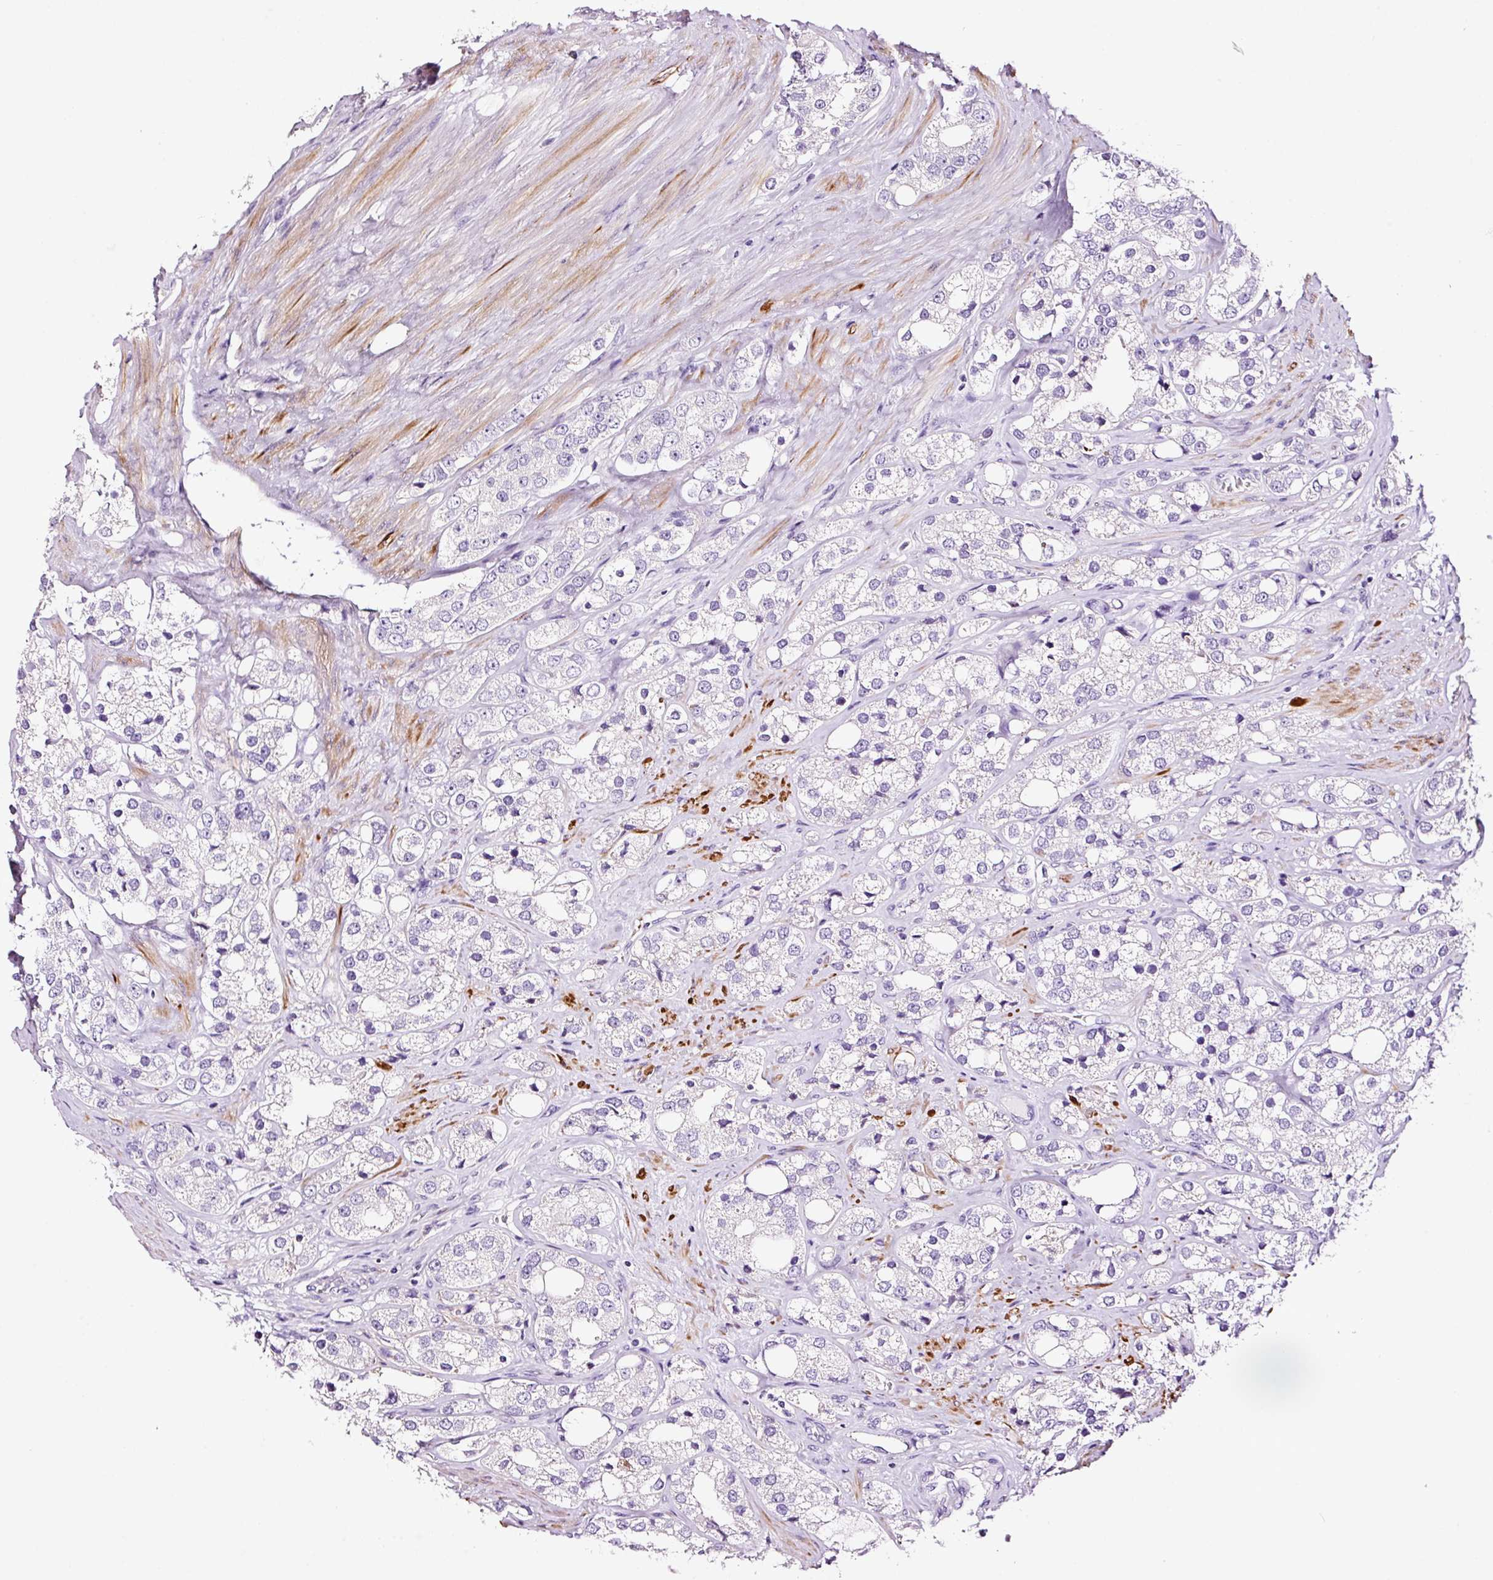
{"staining": {"intensity": "negative", "quantity": "none", "location": "none"}, "tissue": "prostate cancer", "cell_type": "Tumor cells", "image_type": "cancer", "snomed": [{"axis": "morphology", "description": "Adenocarcinoma, NOS"}, {"axis": "topography", "description": "Prostate"}], "caption": "An immunohistochemistry histopathology image of prostate cancer (adenocarcinoma) is shown. There is no staining in tumor cells of prostate cancer (adenocarcinoma).", "gene": "PAM", "patient": {"sex": "male", "age": 79}}